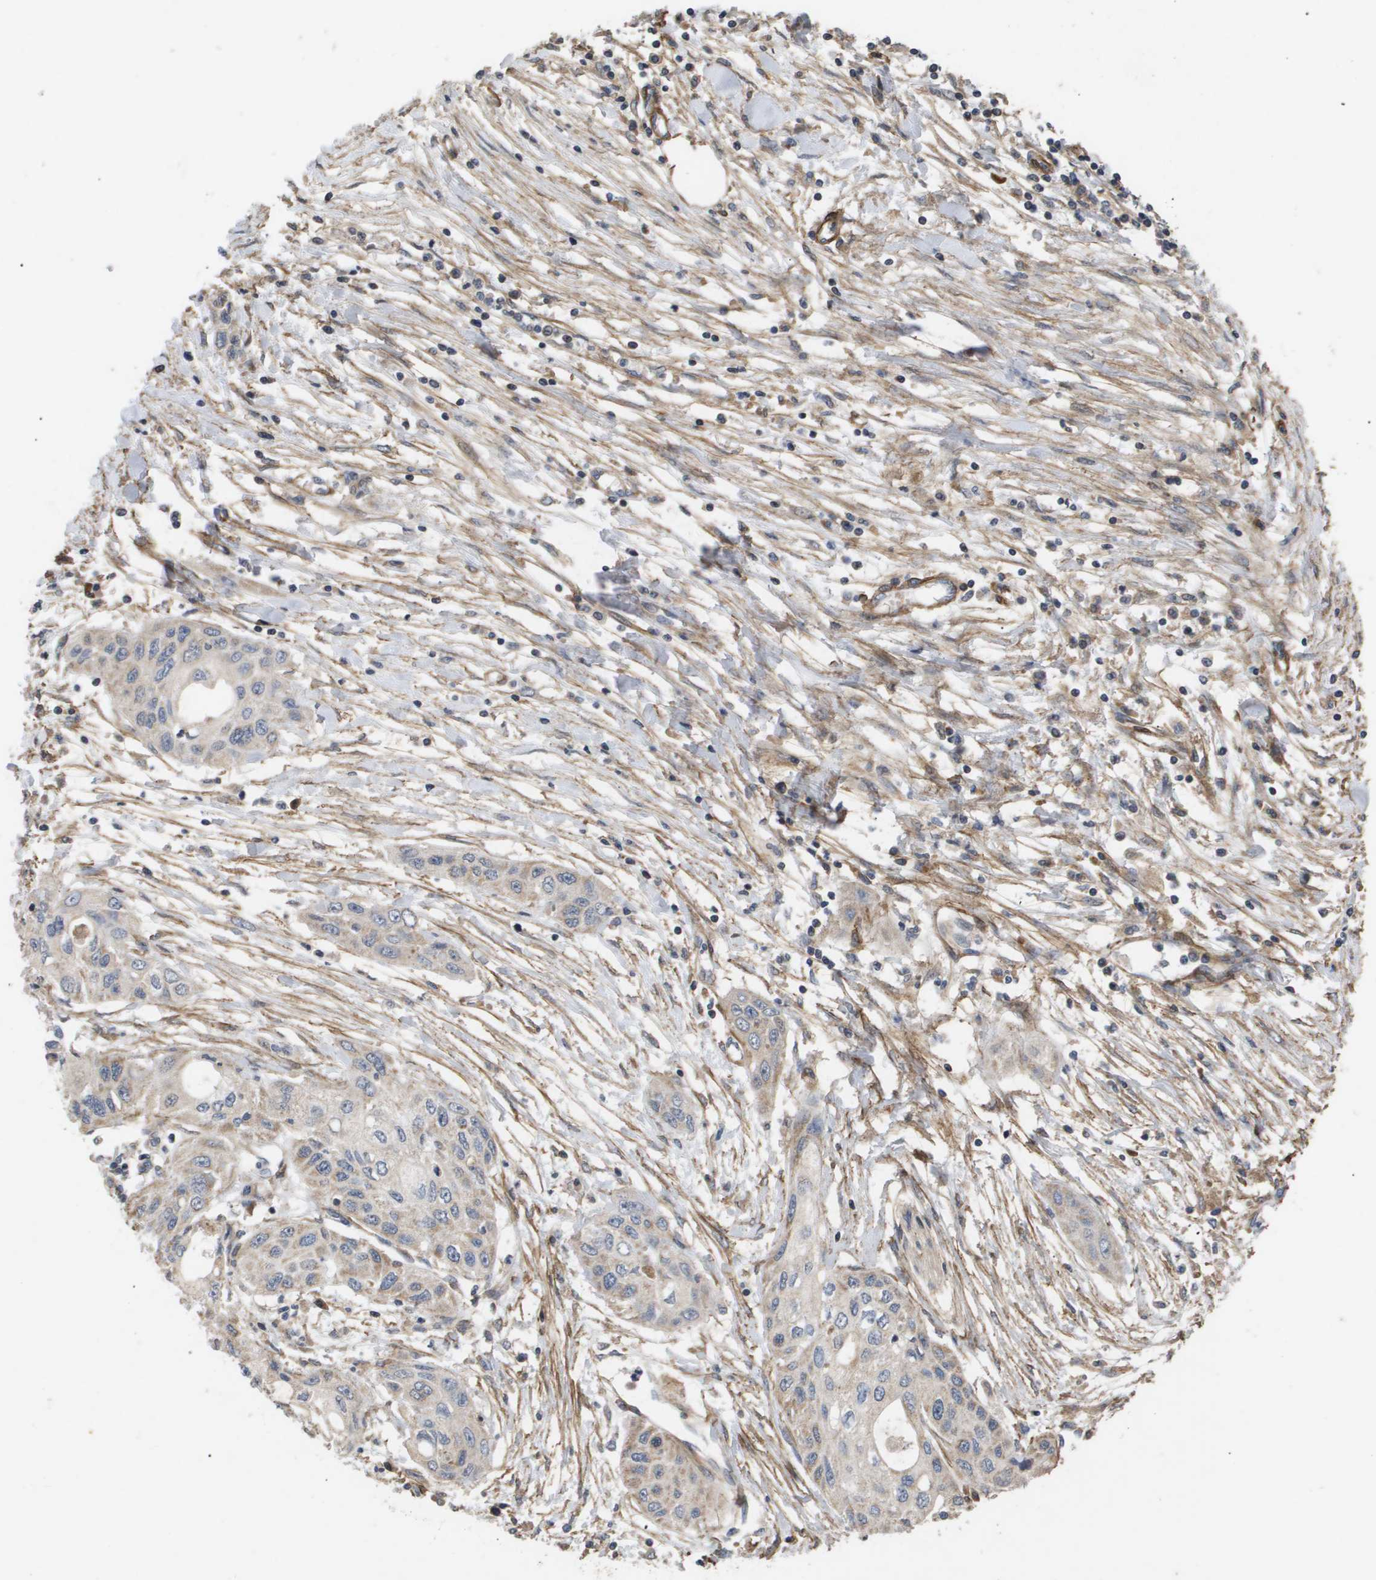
{"staining": {"intensity": "weak", "quantity": "25%-75%", "location": "cytoplasmic/membranous"}, "tissue": "pancreatic cancer", "cell_type": "Tumor cells", "image_type": "cancer", "snomed": [{"axis": "morphology", "description": "Adenocarcinoma, NOS"}, {"axis": "topography", "description": "Pancreas"}], "caption": "This is an image of IHC staining of pancreatic cancer (adenocarcinoma), which shows weak staining in the cytoplasmic/membranous of tumor cells.", "gene": "TNS1", "patient": {"sex": "female", "age": 70}}